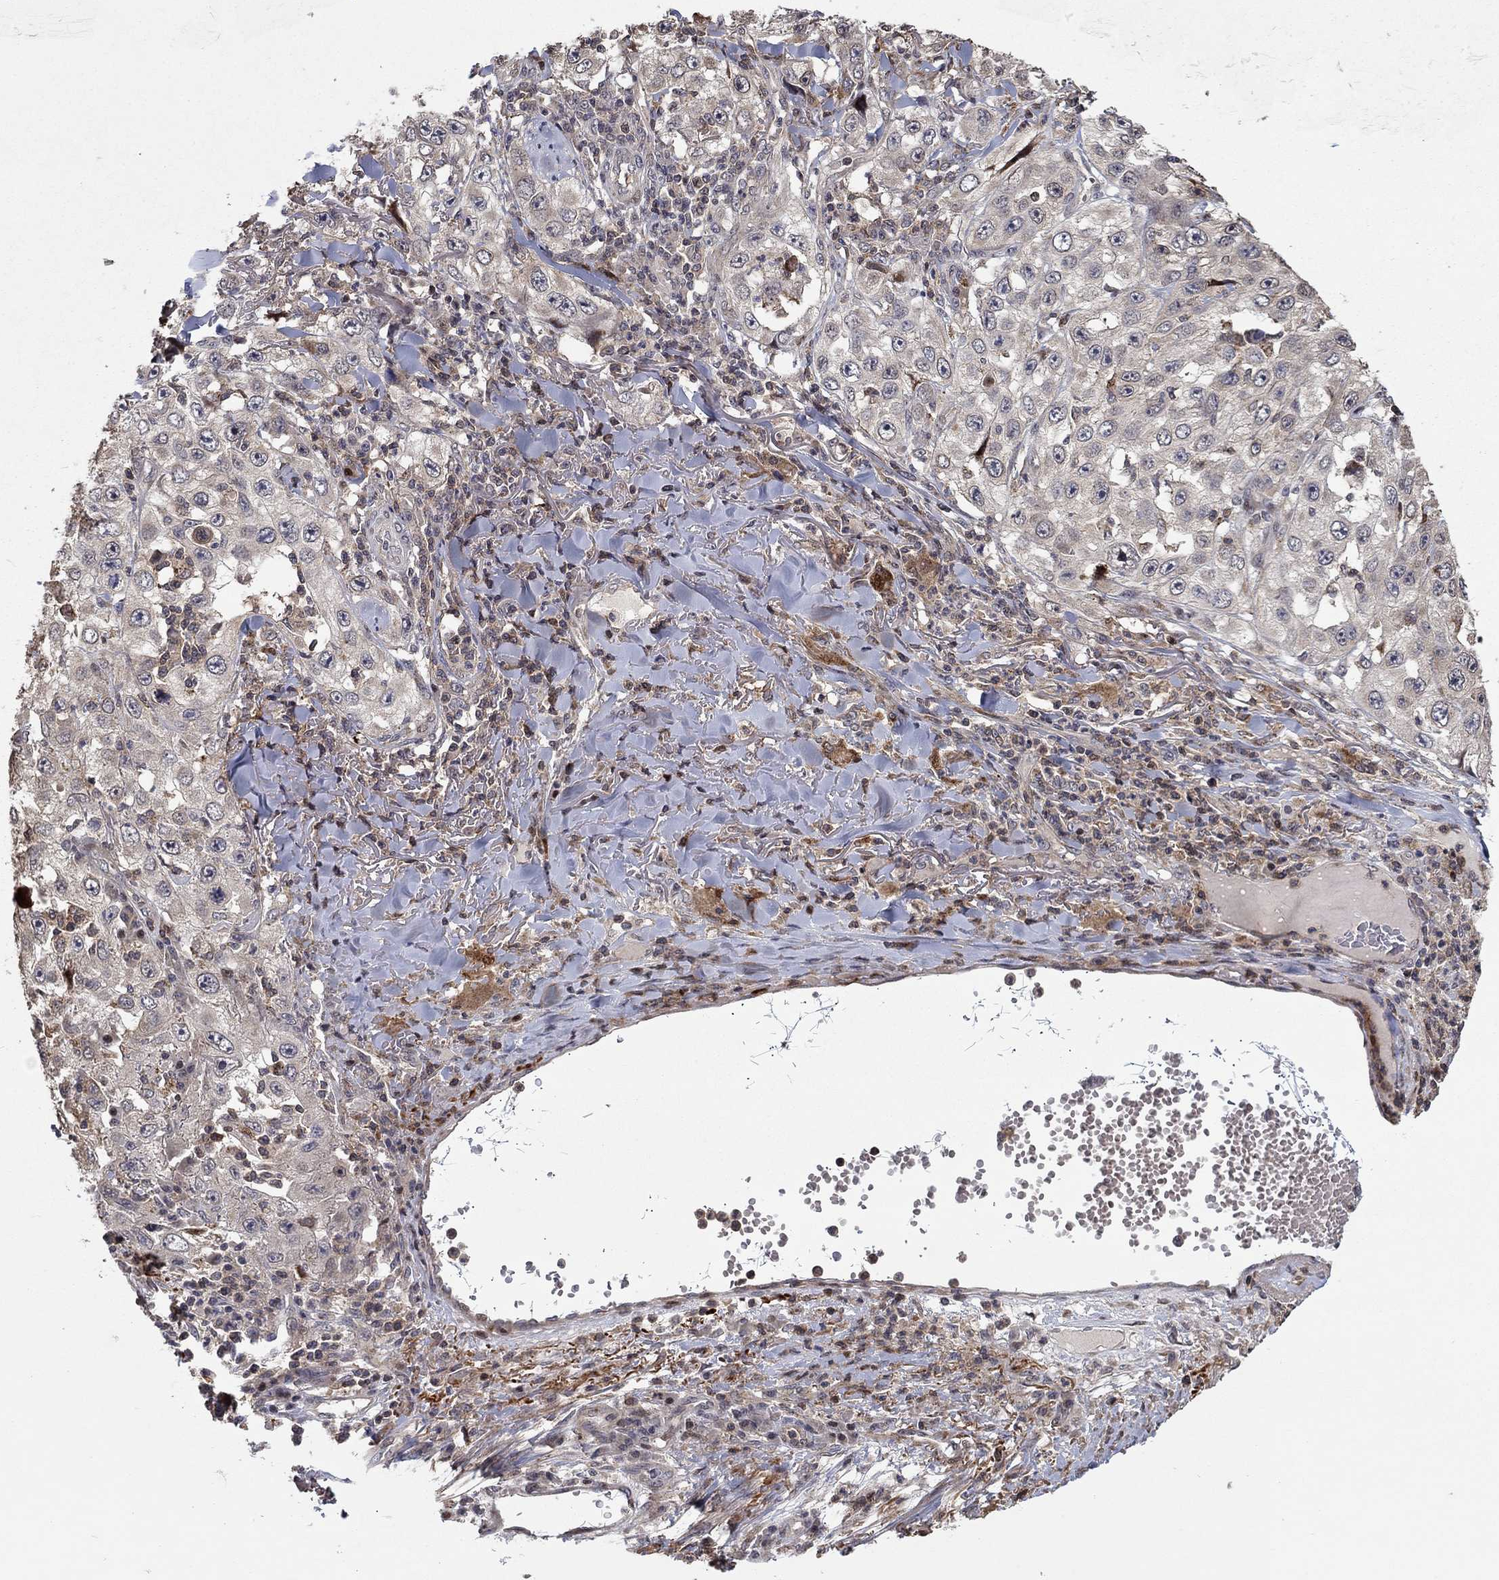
{"staining": {"intensity": "weak", "quantity": "25%-75%", "location": "cytoplasmic/membranous"}, "tissue": "skin cancer", "cell_type": "Tumor cells", "image_type": "cancer", "snomed": [{"axis": "morphology", "description": "Squamous cell carcinoma, NOS"}, {"axis": "topography", "description": "Skin"}], "caption": "Skin cancer (squamous cell carcinoma) tissue exhibits weak cytoplasmic/membranous expression in approximately 25%-75% of tumor cells, visualized by immunohistochemistry. The protein of interest is shown in brown color, while the nuclei are stained blue.", "gene": "LPCAT4", "patient": {"sex": "male", "age": 82}}